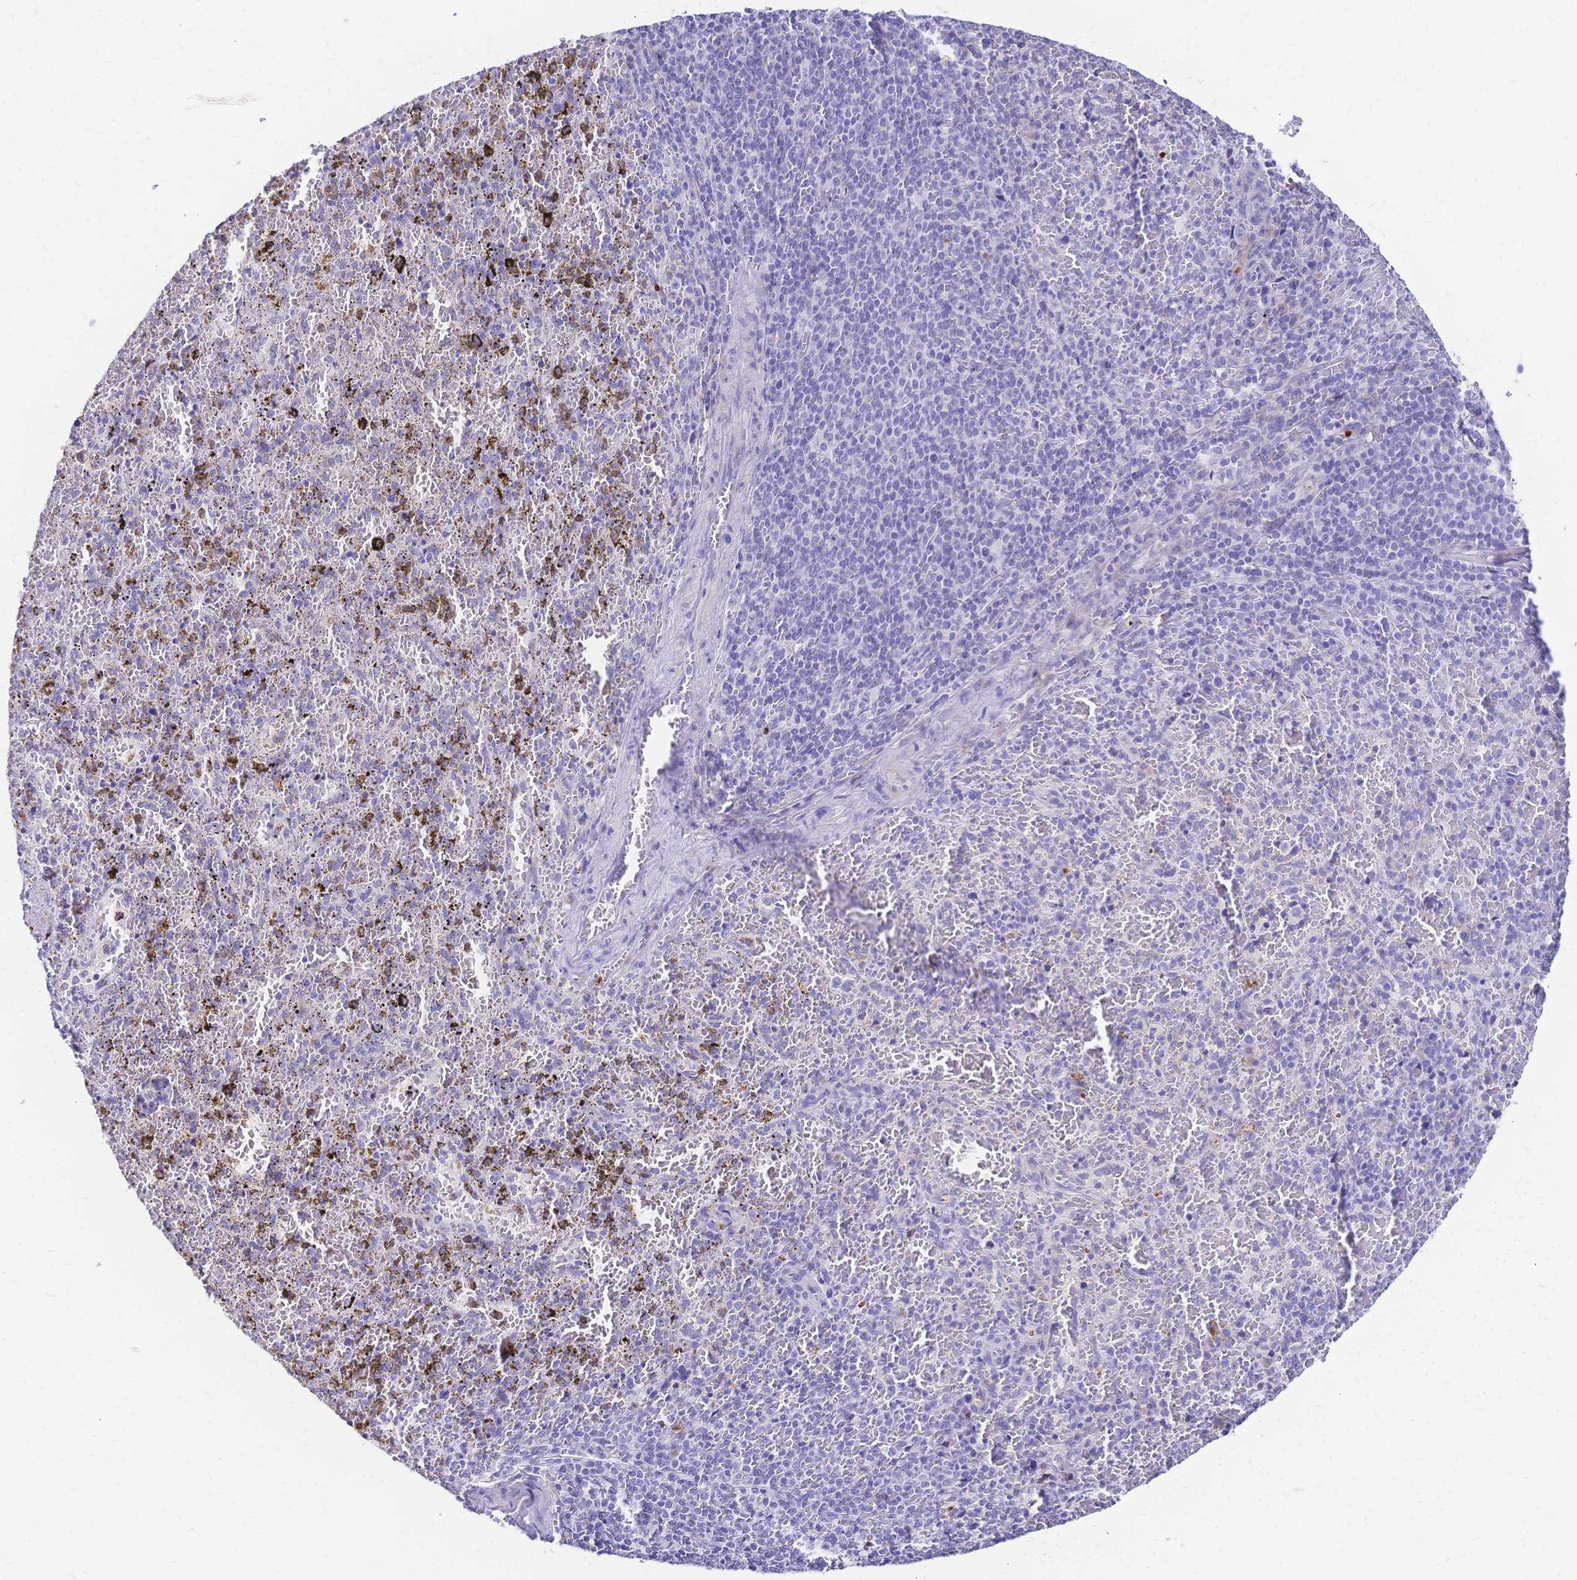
{"staining": {"intensity": "negative", "quantity": "none", "location": "none"}, "tissue": "spleen", "cell_type": "Cells in red pulp", "image_type": "normal", "snomed": [{"axis": "morphology", "description": "Normal tissue, NOS"}, {"axis": "topography", "description": "Spleen"}], "caption": "IHC of benign spleen demonstrates no expression in cells in red pulp. (DAB (3,3'-diaminobenzidine) immunohistochemistry (IHC) visualized using brightfield microscopy, high magnification).", "gene": "GRB7", "patient": {"sex": "female", "age": 50}}